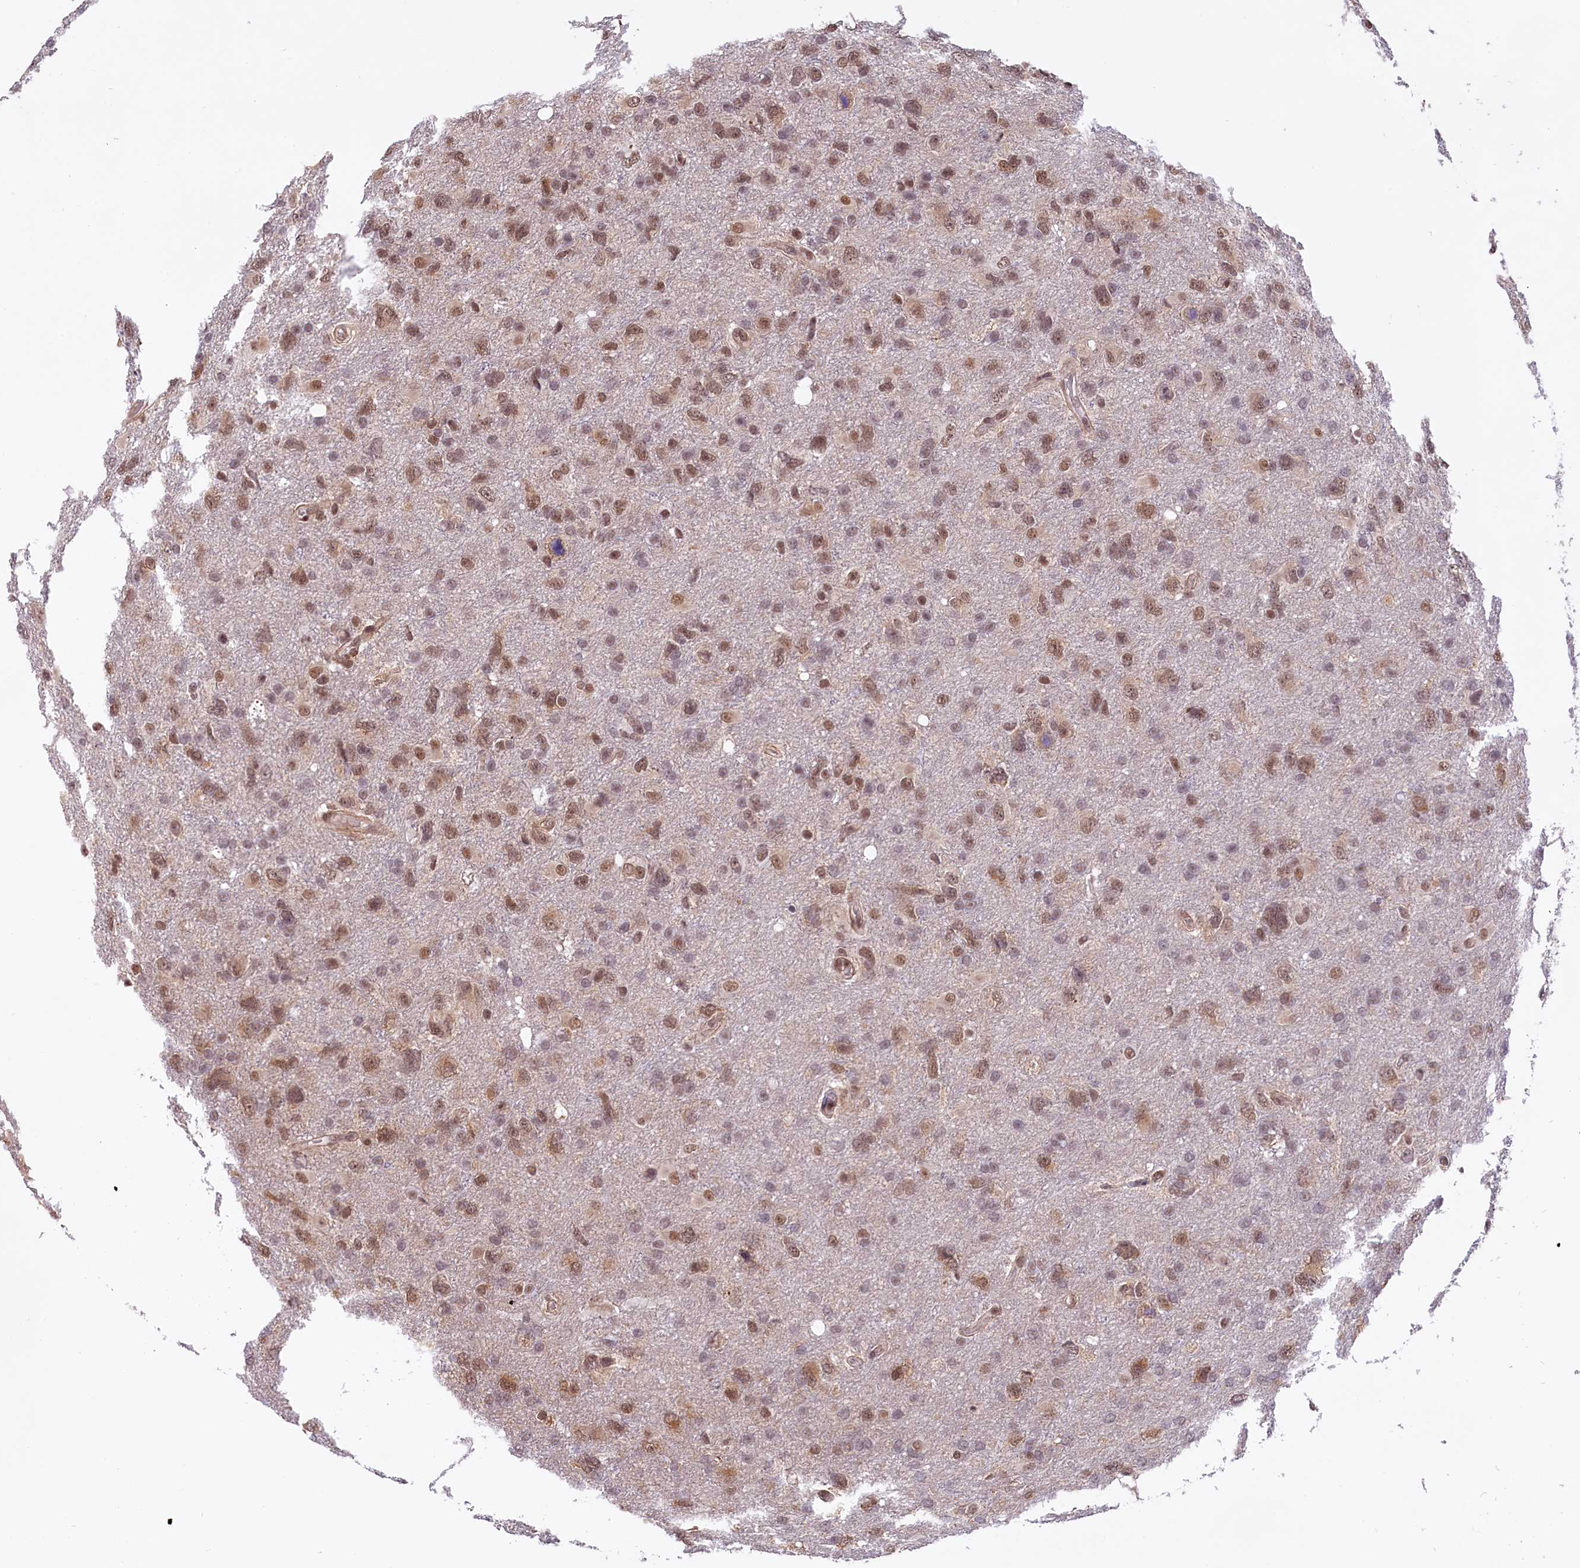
{"staining": {"intensity": "moderate", "quantity": ">75%", "location": "nuclear"}, "tissue": "glioma", "cell_type": "Tumor cells", "image_type": "cancer", "snomed": [{"axis": "morphology", "description": "Glioma, malignant, High grade"}, {"axis": "topography", "description": "Brain"}], "caption": "Protein analysis of glioma tissue exhibits moderate nuclear staining in about >75% of tumor cells.", "gene": "ZC3H4", "patient": {"sex": "male", "age": 61}}